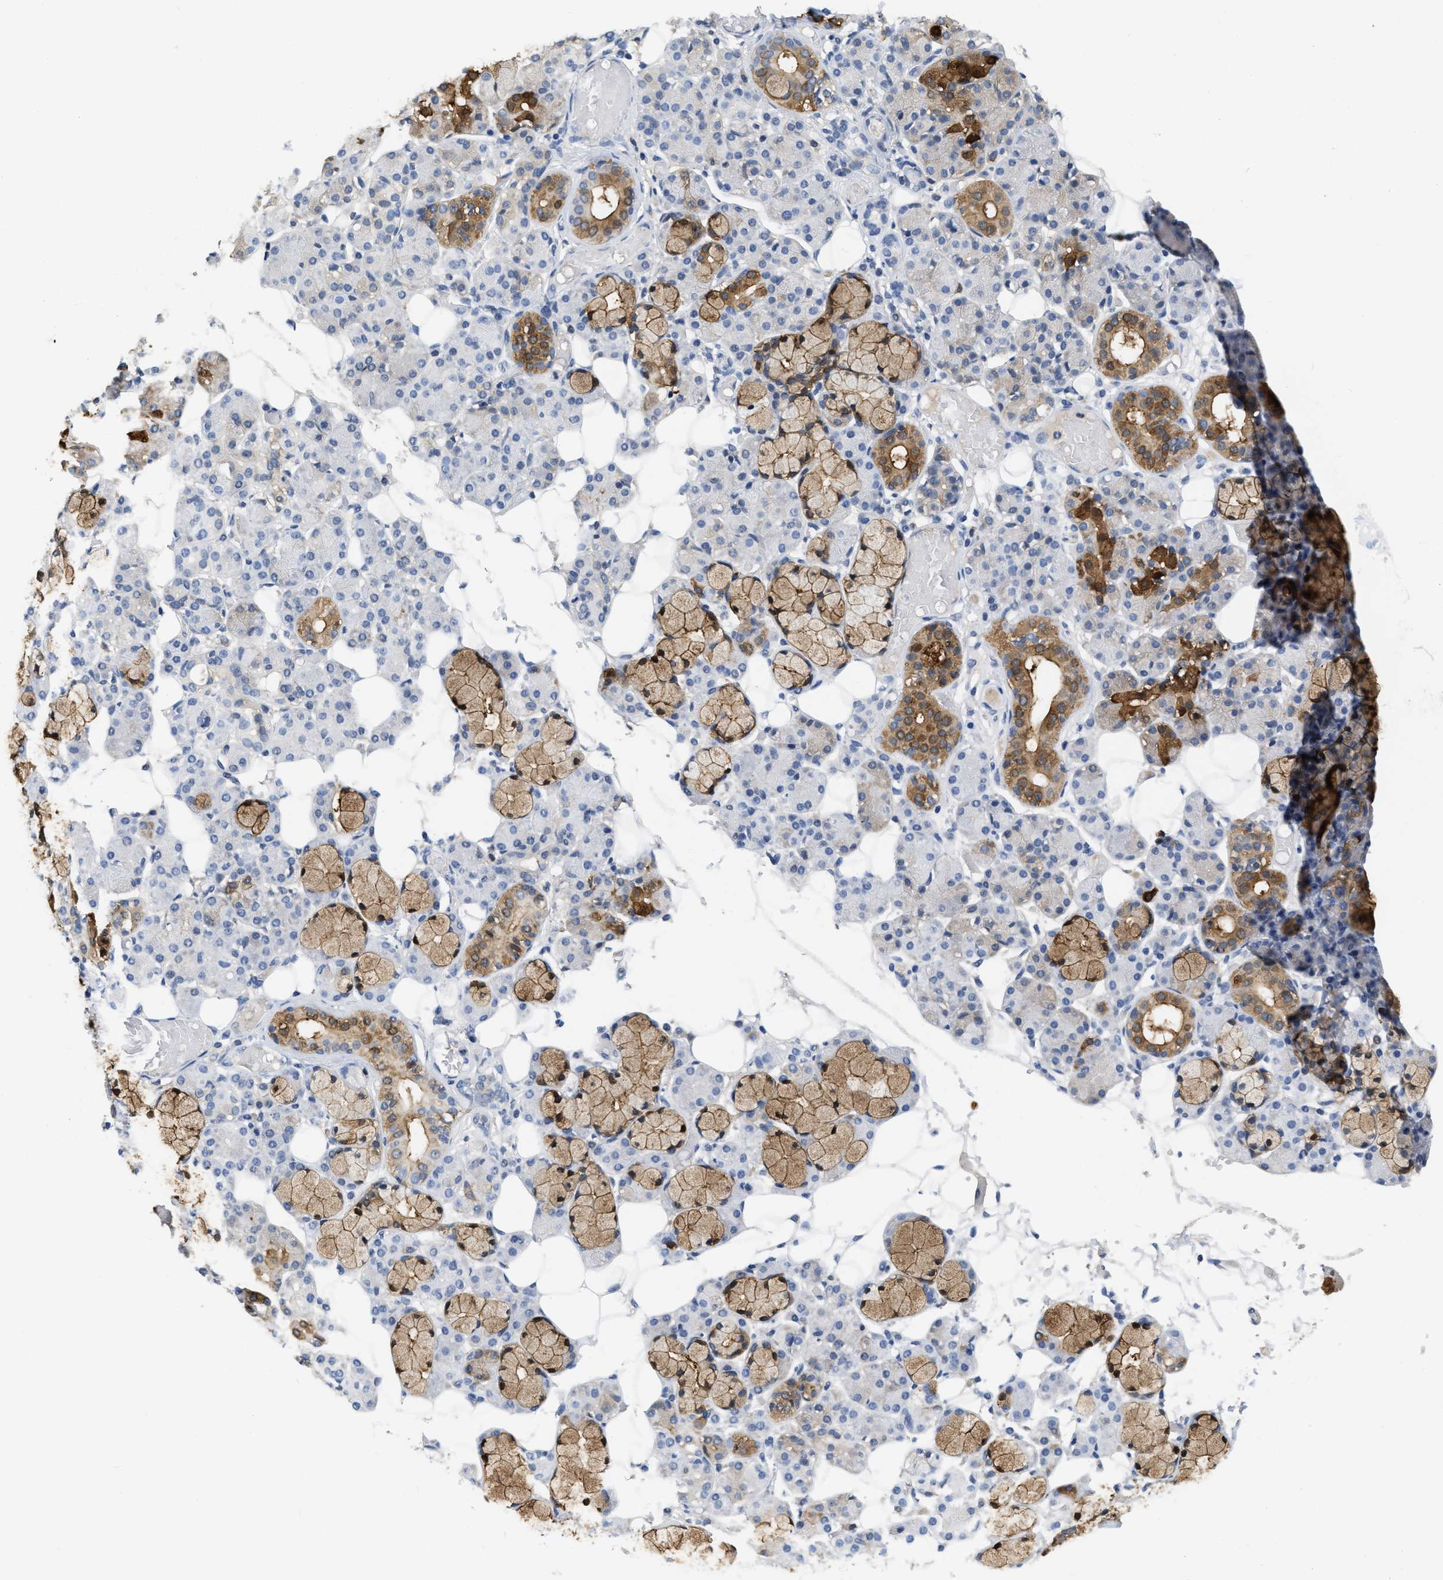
{"staining": {"intensity": "moderate", "quantity": "25%-75%", "location": "cytoplasmic/membranous"}, "tissue": "salivary gland", "cell_type": "Glandular cells", "image_type": "normal", "snomed": [{"axis": "morphology", "description": "Normal tissue, NOS"}, {"axis": "topography", "description": "Salivary gland"}], "caption": "The histopathology image displays staining of normal salivary gland, revealing moderate cytoplasmic/membranous protein staining (brown color) within glandular cells.", "gene": "CRYM", "patient": {"sex": "male", "age": 63}}